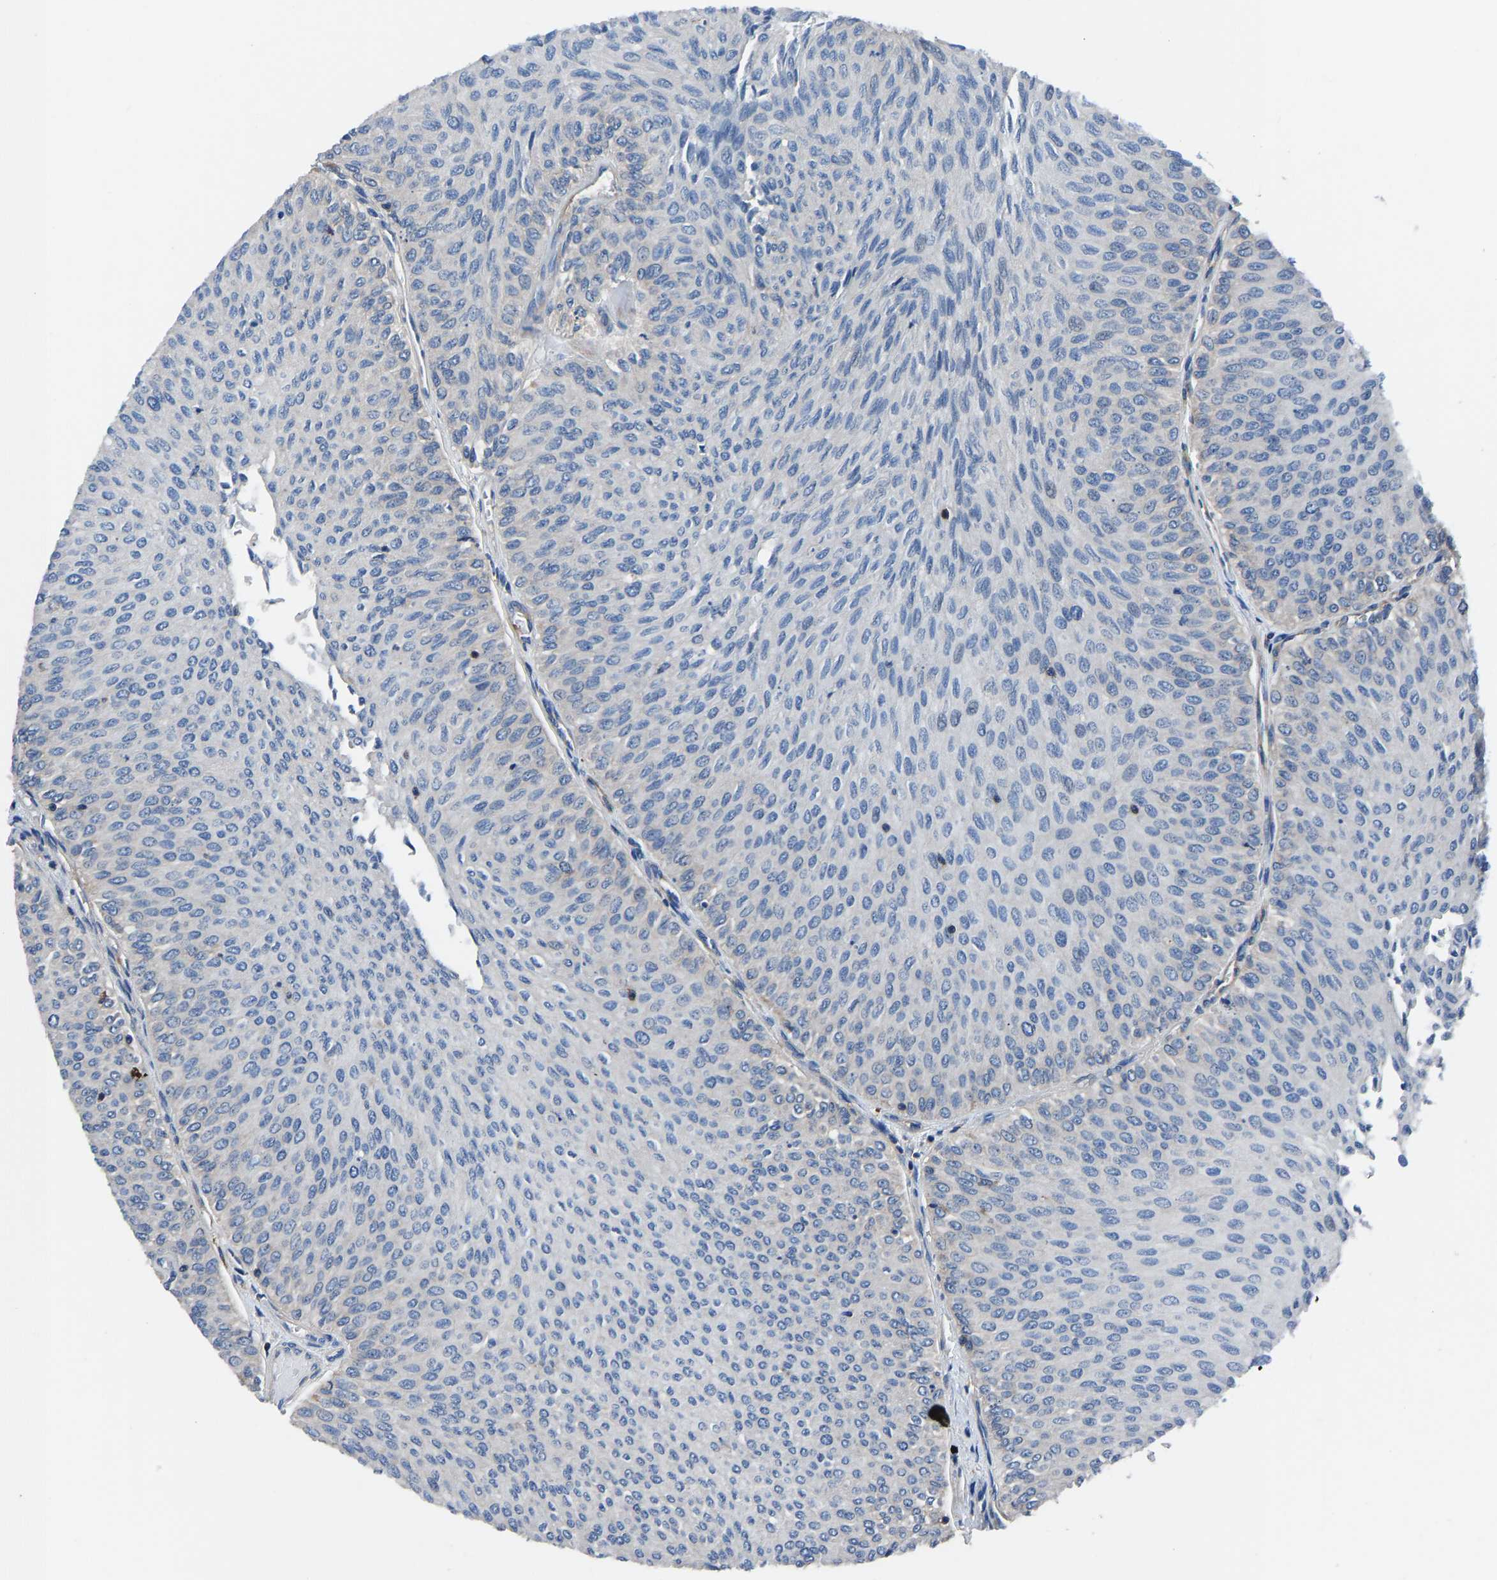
{"staining": {"intensity": "negative", "quantity": "none", "location": "none"}, "tissue": "urothelial cancer", "cell_type": "Tumor cells", "image_type": "cancer", "snomed": [{"axis": "morphology", "description": "Urothelial carcinoma, Low grade"}, {"axis": "topography", "description": "Urinary bladder"}], "caption": "A photomicrograph of human urothelial carcinoma (low-grade) is negative for staining in tumor cells. (Brightfield microscopy of DAB immunohistochemistry (IHC) at high magnification).", "gene": "PRKAR1A", "patient": {"sex": "male", "age": 78}}